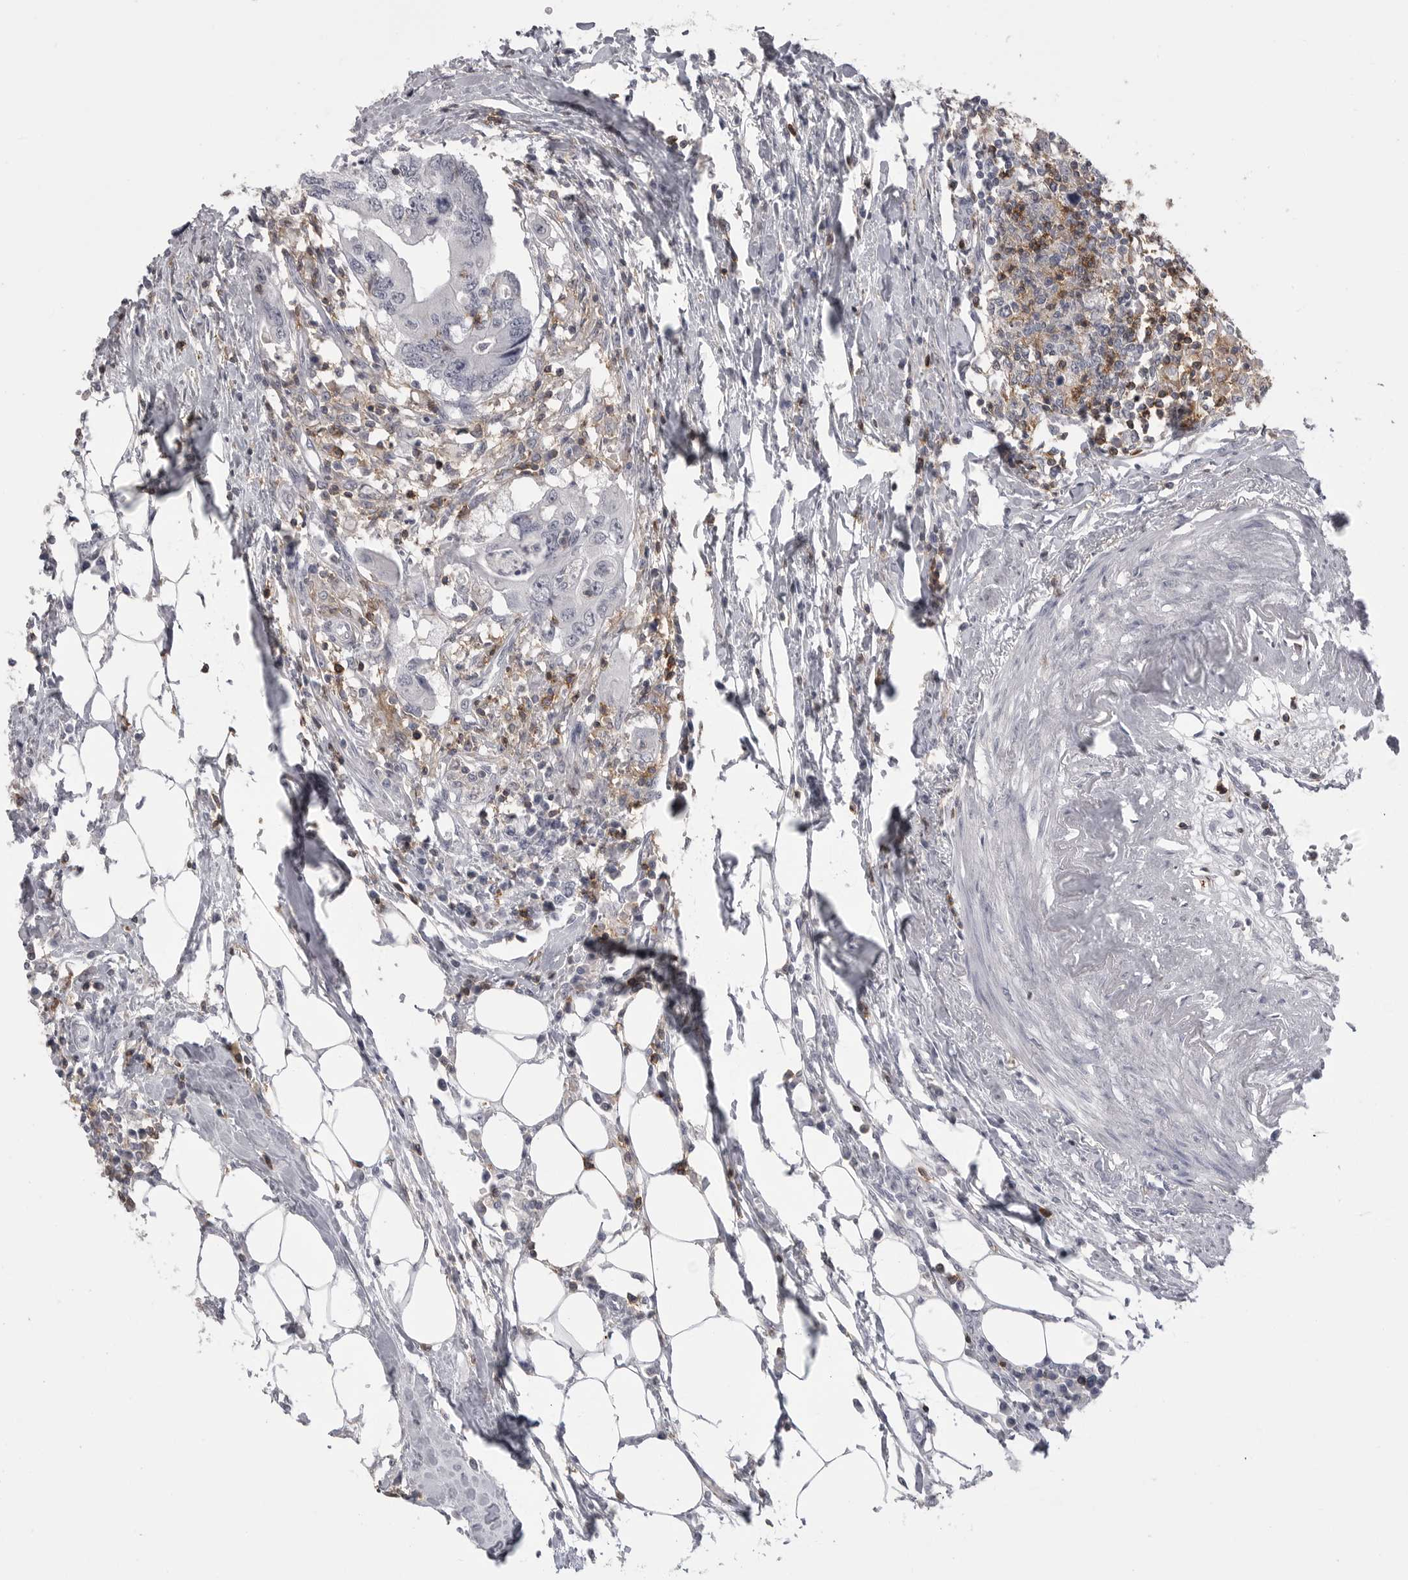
{"staining": {"intensity": "negative", "quantity": "none", "location": "none"}, "tissue": "colorectal cancer", "cell_type": "Tumor cells", "image_type": "cancer", "snomed": [{"axis": "morphology", "description": "Adenocarcinoma, NOS"}, {"axis": "topography", "description": "Colon"}], "caption": "The photomicrograph demonstrates no staining of tumor cells in adenocarcinoma (colorectal).", "gene": "ITGAL", "patient": {"sex": "male", "age": 71}}